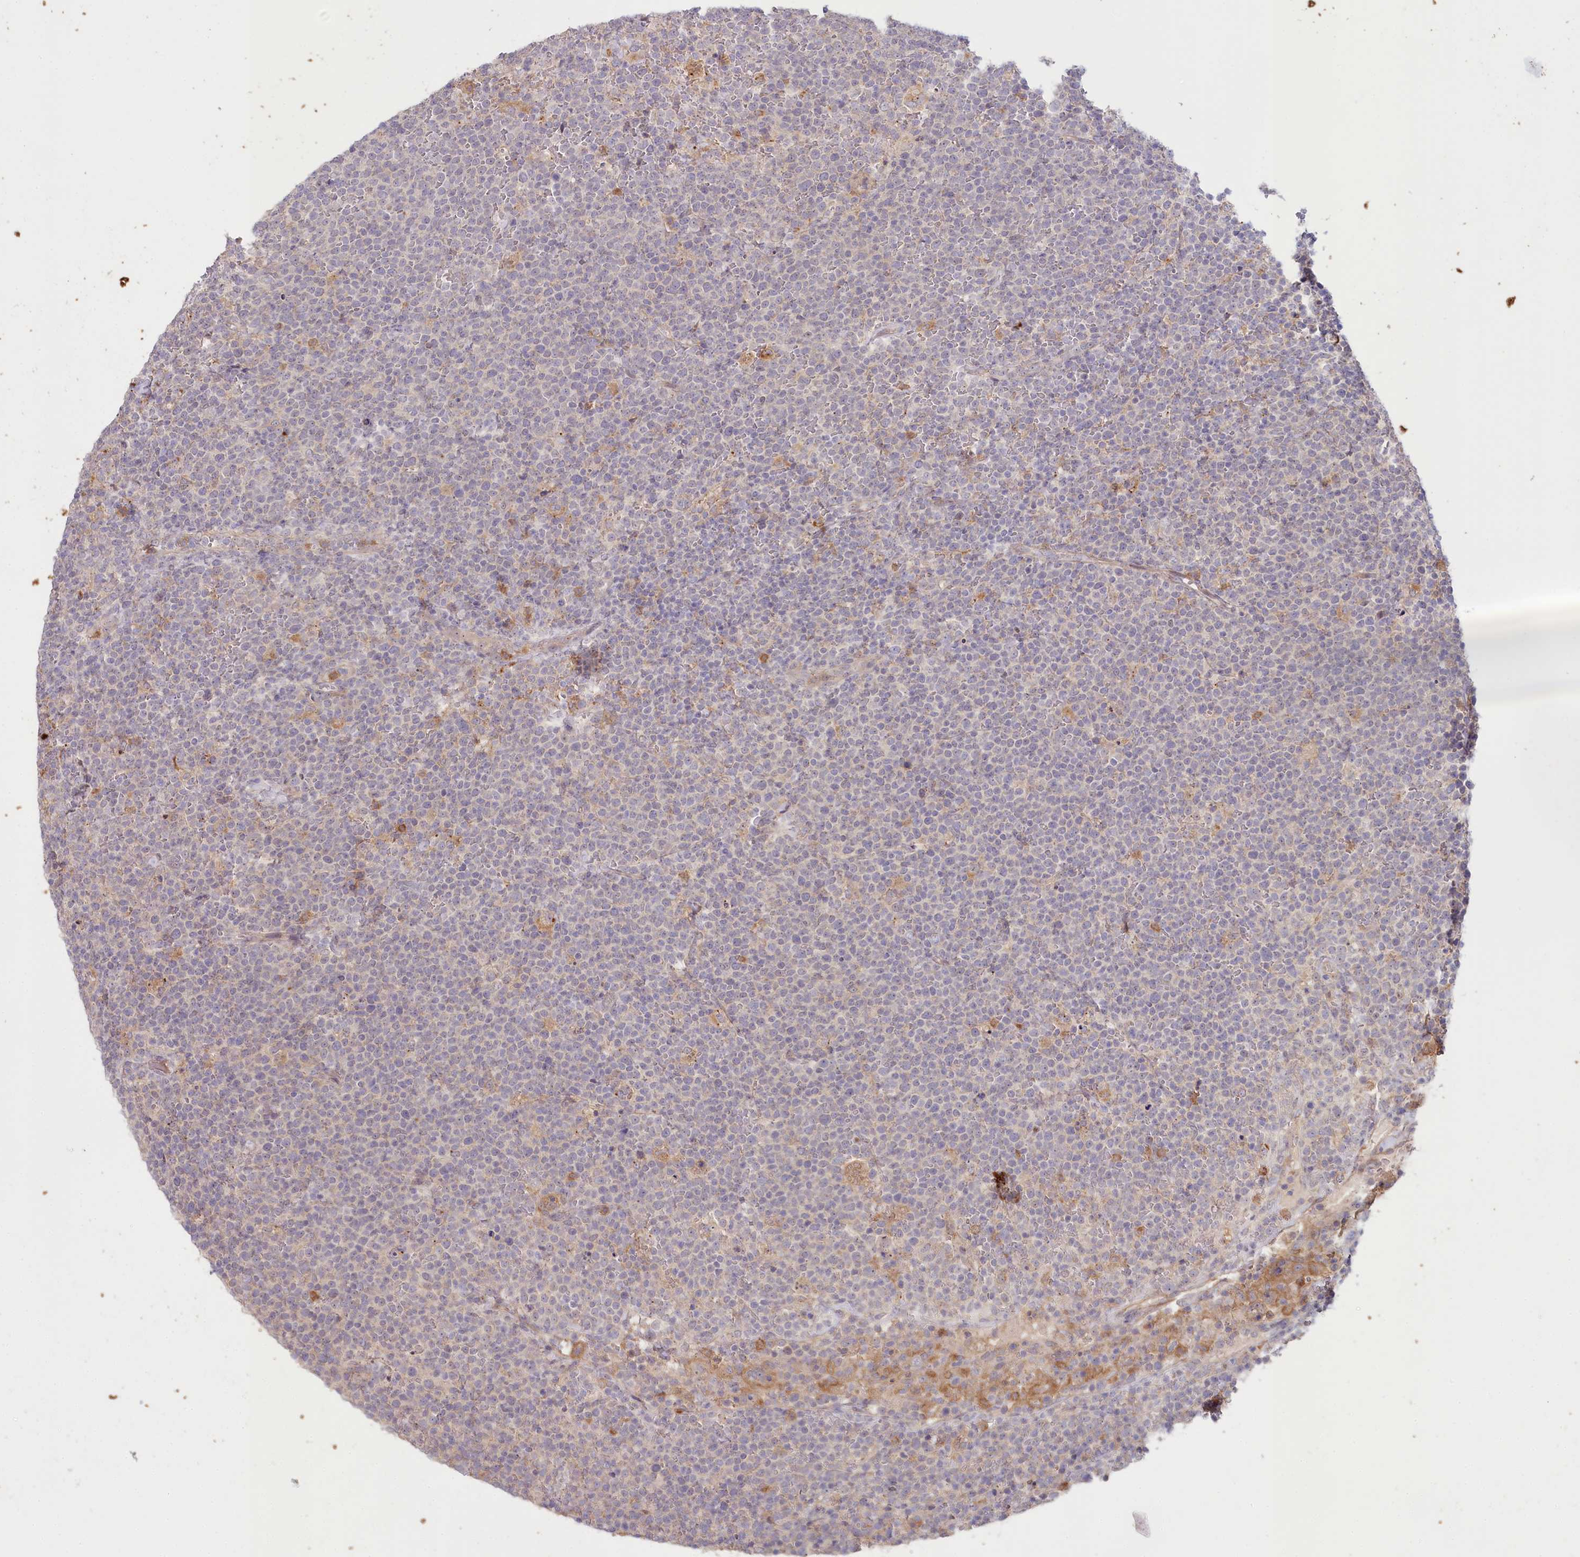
{"staining": {"intensity": "negative", "quantity": "none", "location": "none"}, "tissue": "lymphoma", "cell_type": "Tumor cells", "image_type": "cancer", "snomed": [{"axis": "morphology", "description": "Malignant lymphoma, non-Hodgkin's type, High grade"}, {"axis": "topography", "description": "Lymph node"}], "caption": "Tumor cells show no significant expression in malignant lymphoma, non-Hodgkin's type (high-grade). (Stains: DAB (3,3'-diaminobenzidine) IHC with hematoxylin counter stain, Microscopy: brightfield microscopy at high magnification).", "gene": "ALDH3B1", "patient": {"sex": "male", "age": 61}}